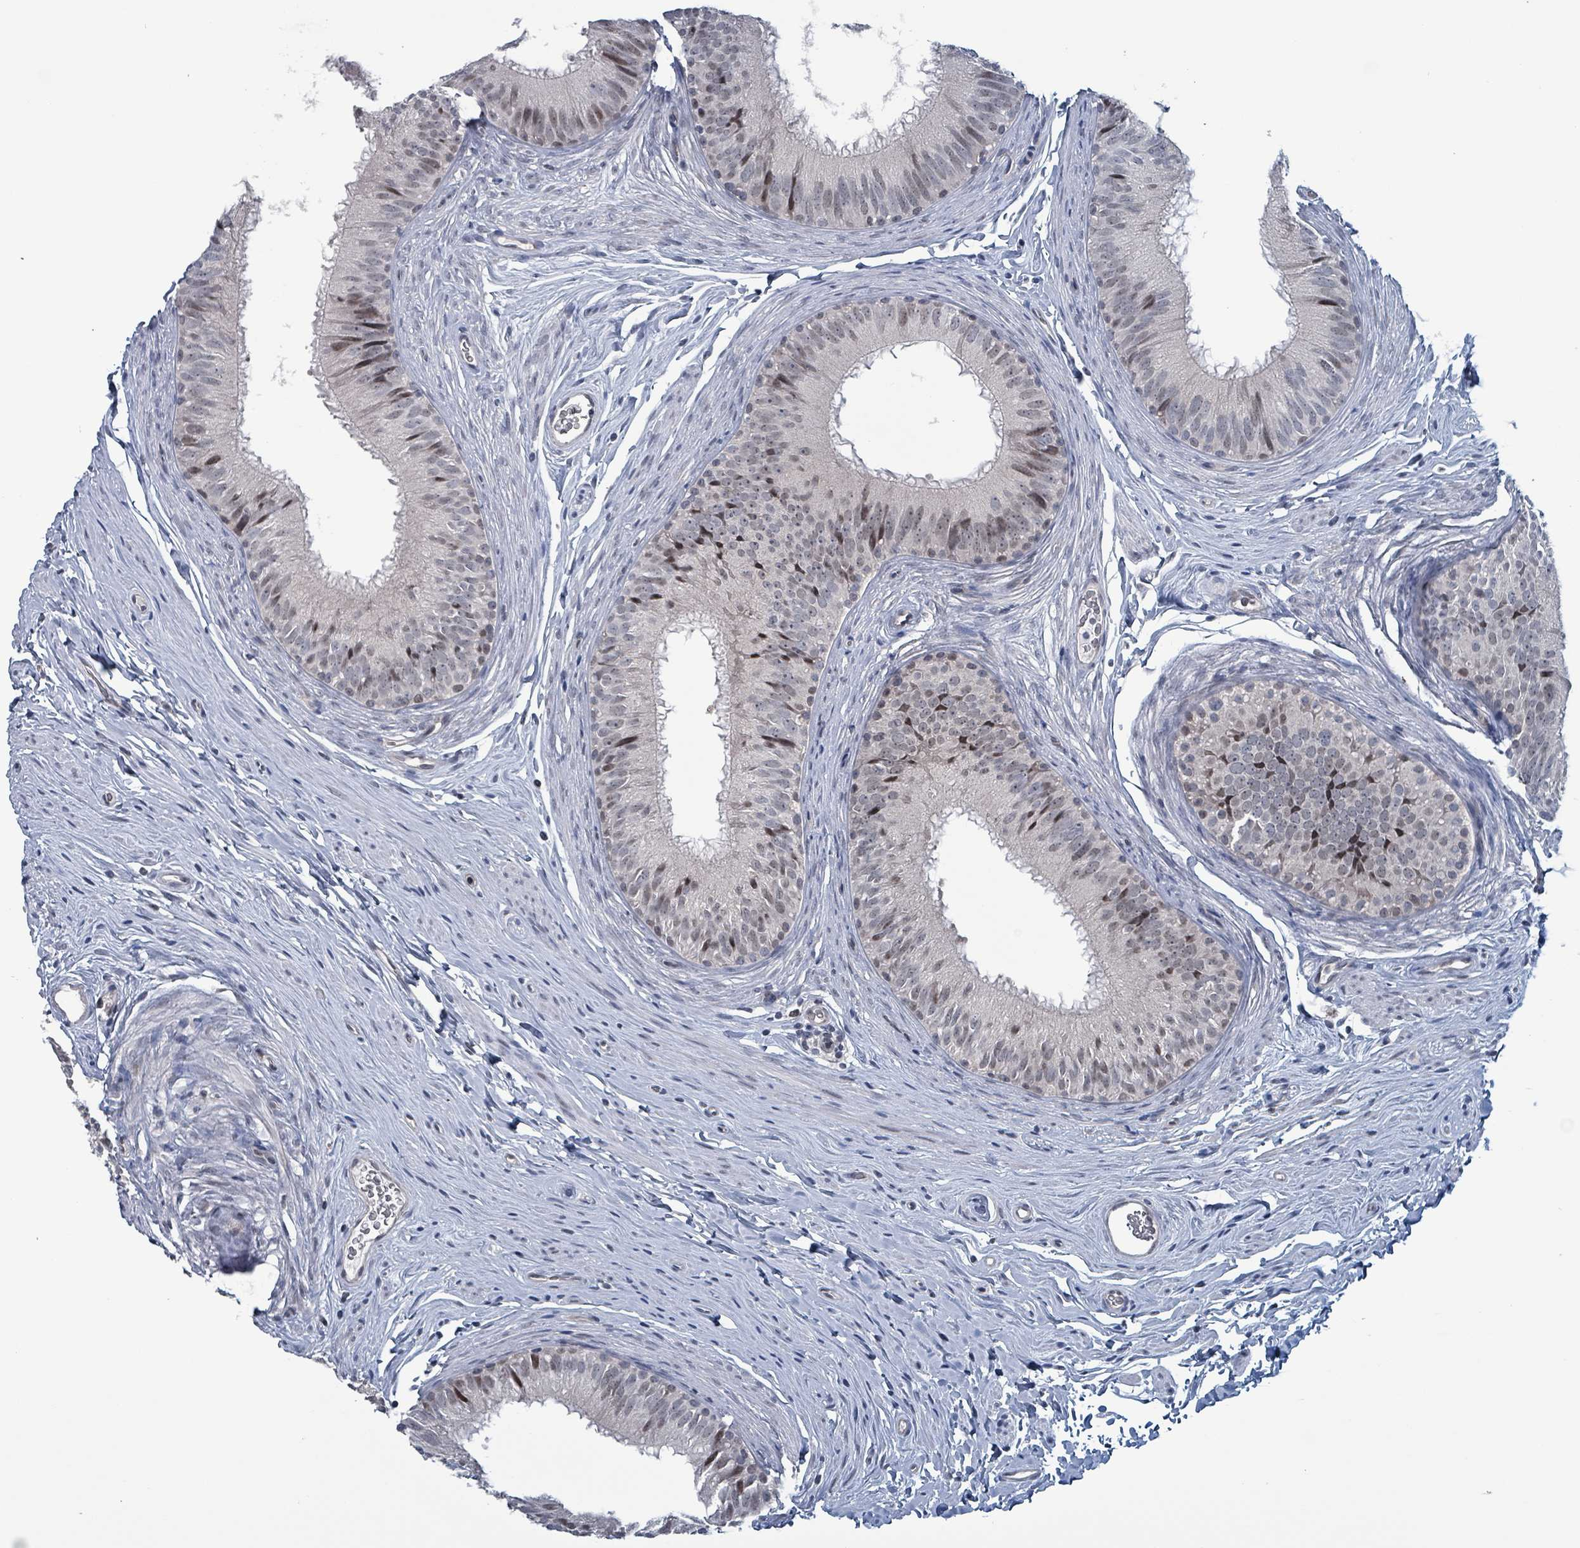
{"staining": {"intensity": "weak", "quantity": "<25%", "location": "nuclear"}, "tissue": "epididymis", "cell_type": "Glandular cells", "image_type": "normal", "snomed": [{"axis": "morphology", "description": "Normal tissue, NOS"}, {"axis": "topography", "description": "Epididymis, spermatic cord, NOS"}], "caption": "This micrograph is of benign epididymis stained with immunohistochemistry (IHC) to label a protein in brown with the nuclei are counter-stained blue. There is no staining in glandular cells. (DAB immunohistochemistry (IHC) visualized using brightfield microscopy, high magnification).", "gene": "BIVM", "patient": {"sex": "male", "age": 25}}